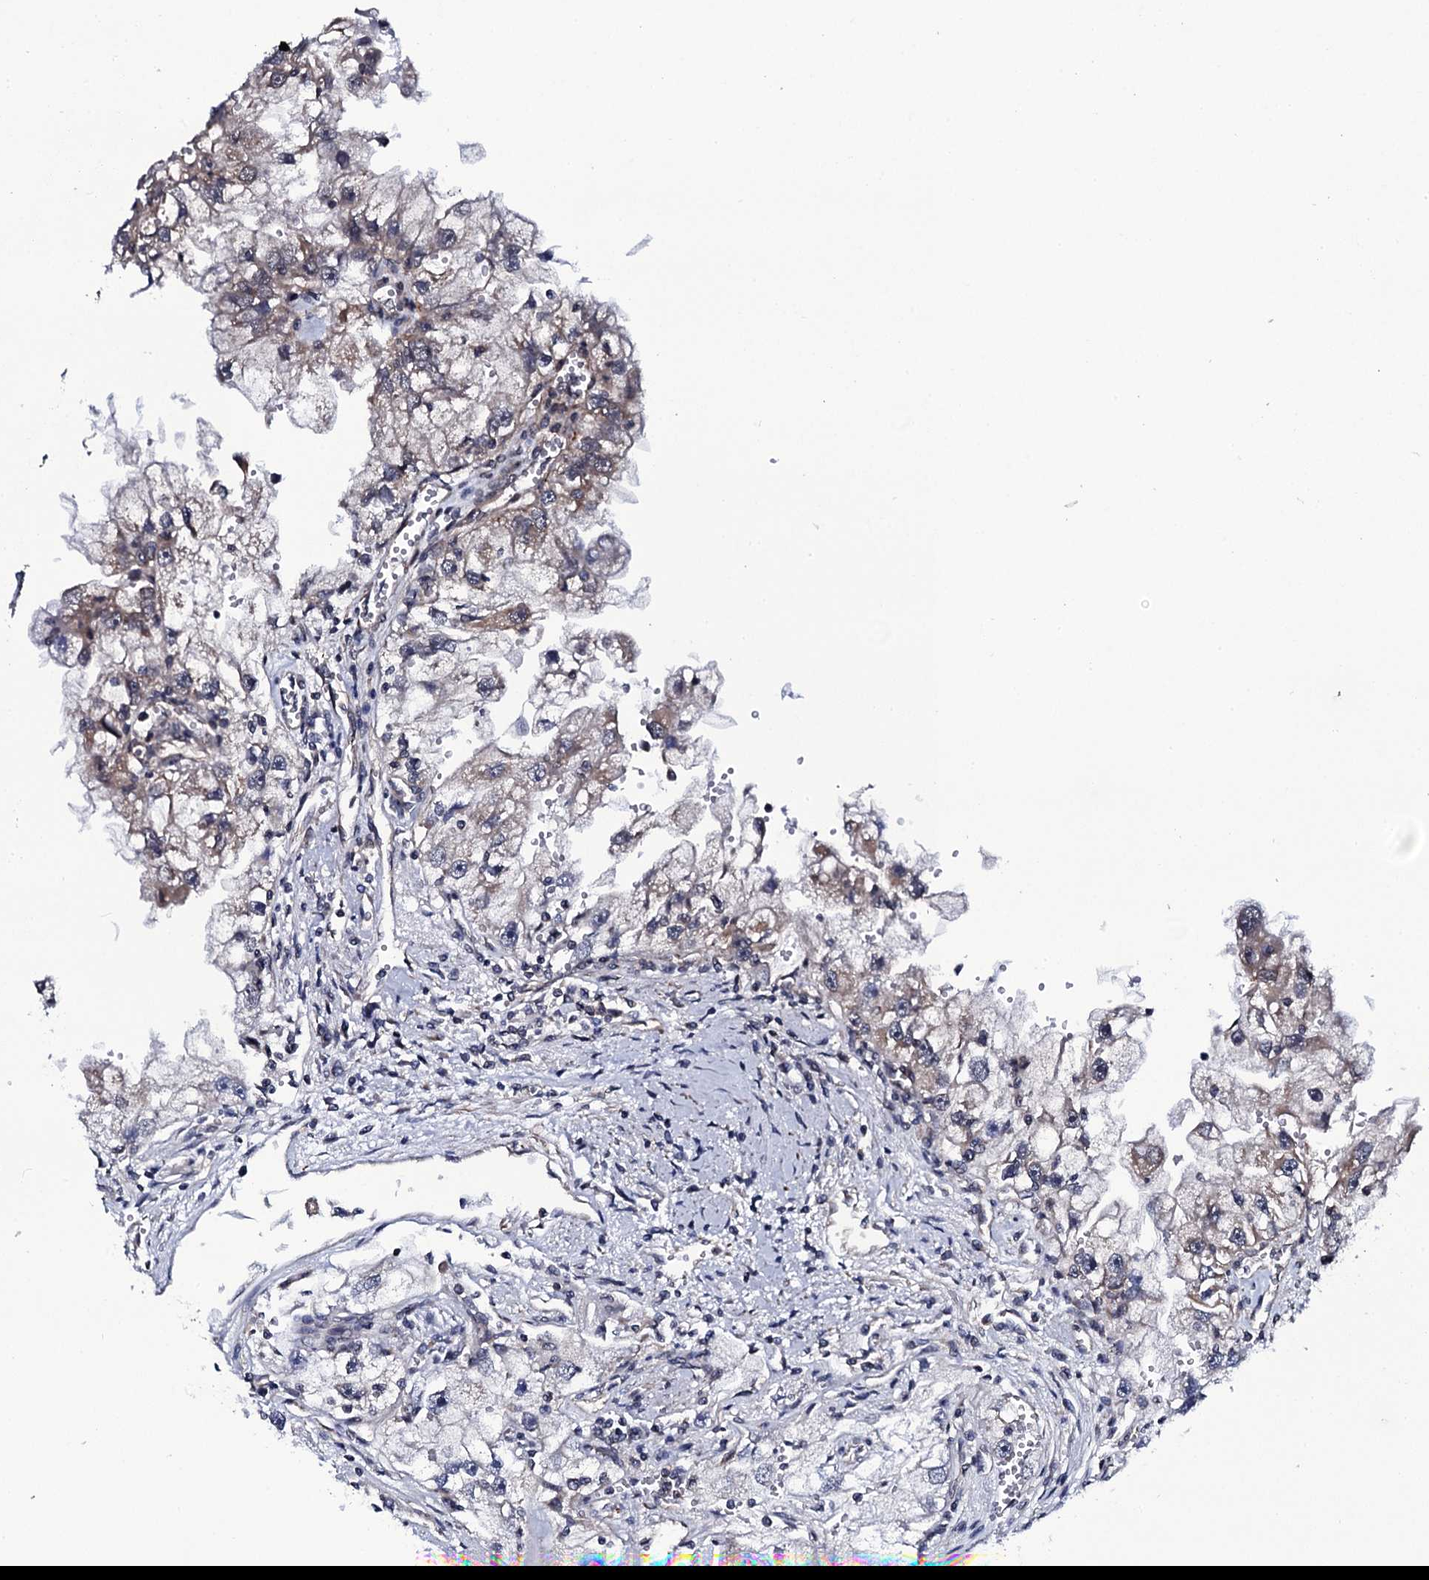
{"staining": {"intensity": "weak", "quantity": "25%-75%", "location": "cytoplasmic/membranous"}, "tissue": "renal cancer", "cell_type": "Tumor cells", "image_type": "cancer", "snomed": [{"axis": "morphology", "description": "Adenocarcinoma, NOS"}, {"axis": "topography", "description": "Kidney"}], "caption": "A brown stain labels weak cytoplasmic/membranous positivity of a protein in human renal cancer tumor cells.", "gene": "CWC15", "patient": {"sex": "male", "age": 63}}